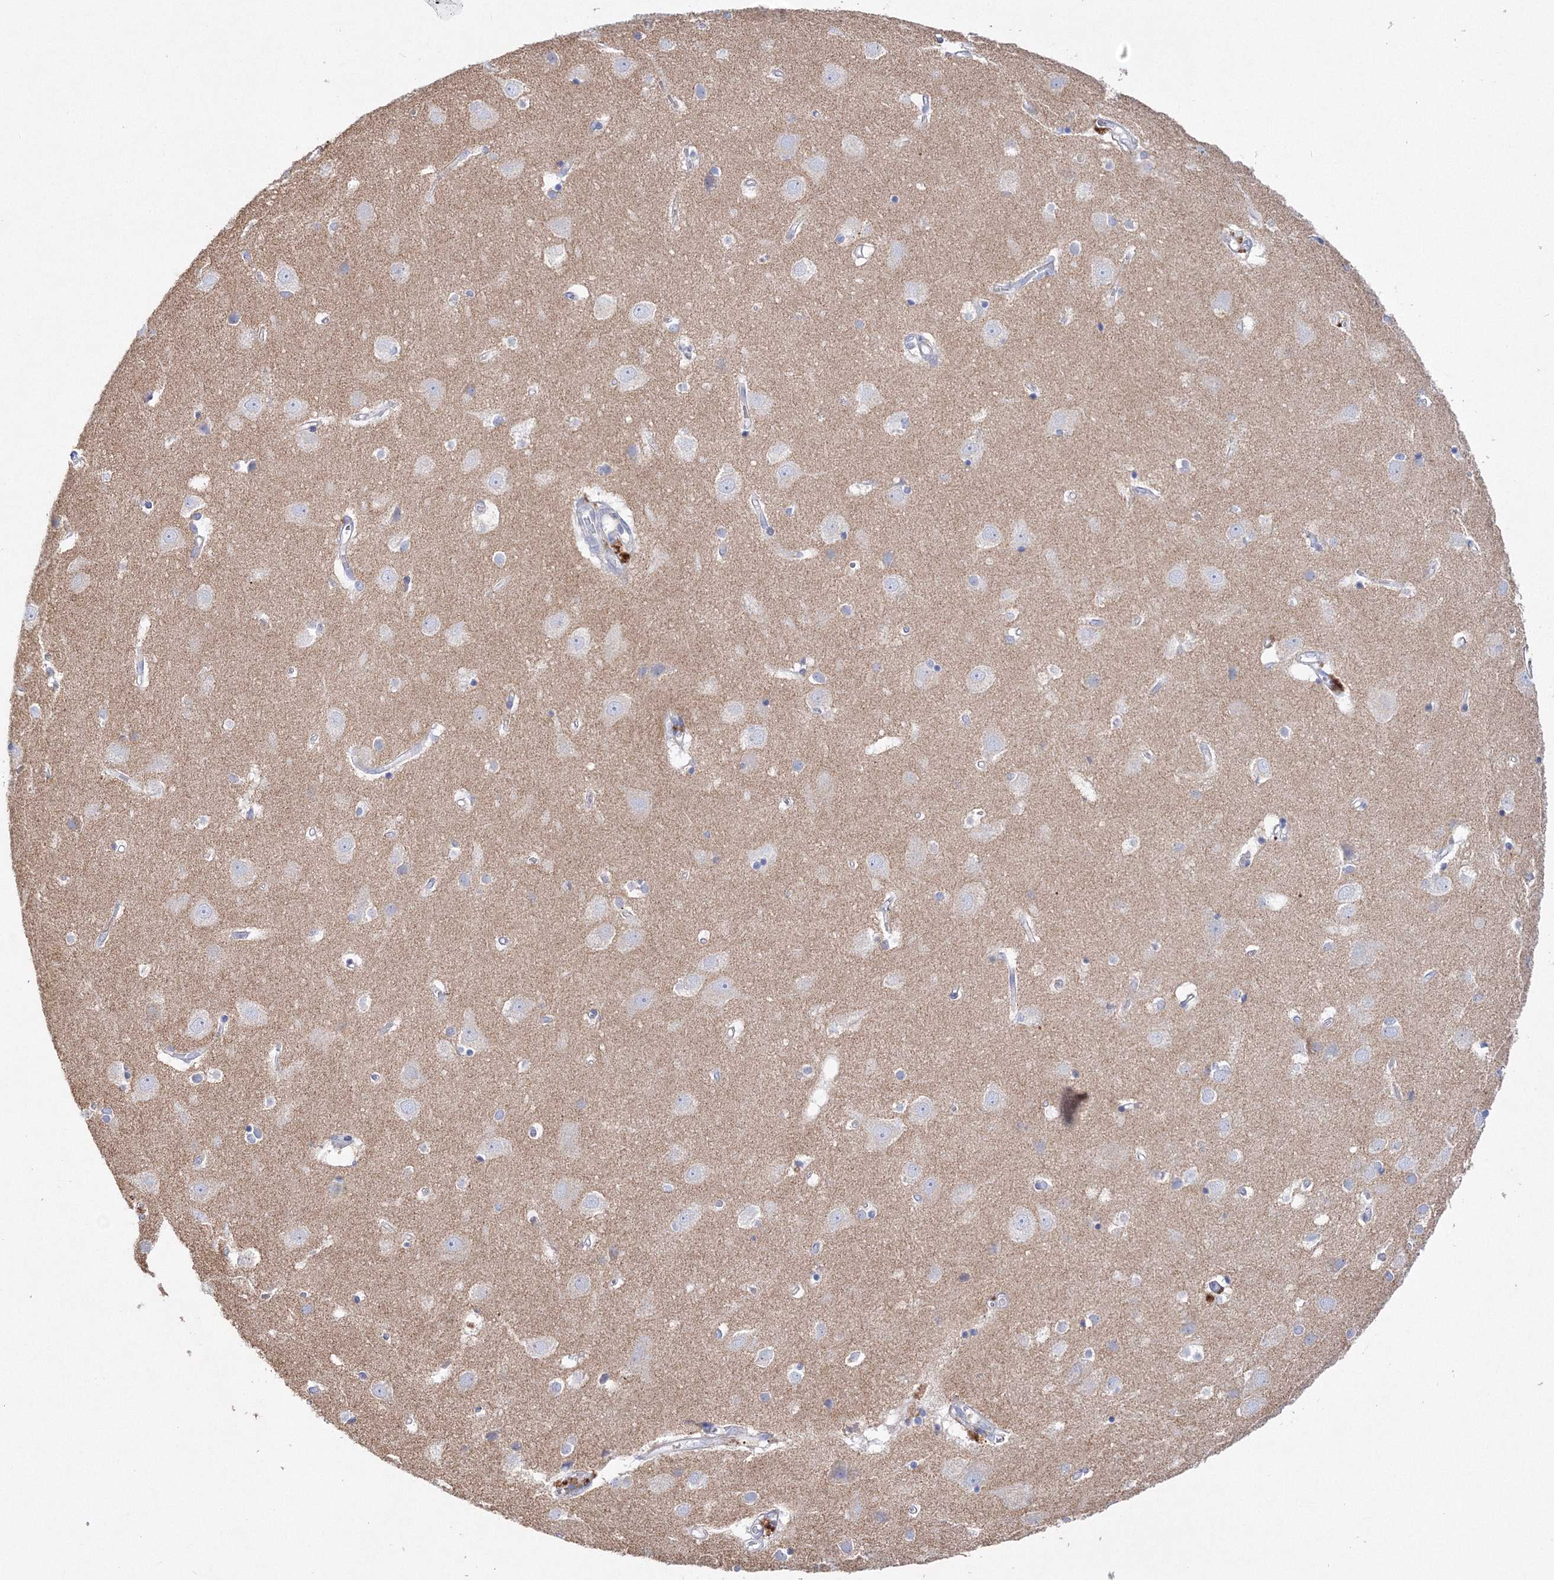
{"staining": {"intensity": "negative", "quantity": "none", "location": "none"}, "tissue": "cerebral cortex", "cell_type": "Endothelial cells", "image_type": "normal", "snomed": [{"axis": "morphology", "description": "Normal tissue, NOS"}, {"axis": "topography", "description": "Cerebral cortex"}], "caption": "High magnification brightfield microscopy of normal cerebral cortex stained with DAB (brown) and counterstained with hematoxylin (blue): endothelial cells show no significant positivity. The staining was performed using DAB to visualize the protein expression in brown, while the nuclei were stained in blue with hematoxylin (Magnification: 20x).", "gene": "MERTK", "patient": {"sex": "male", "age": 54}}